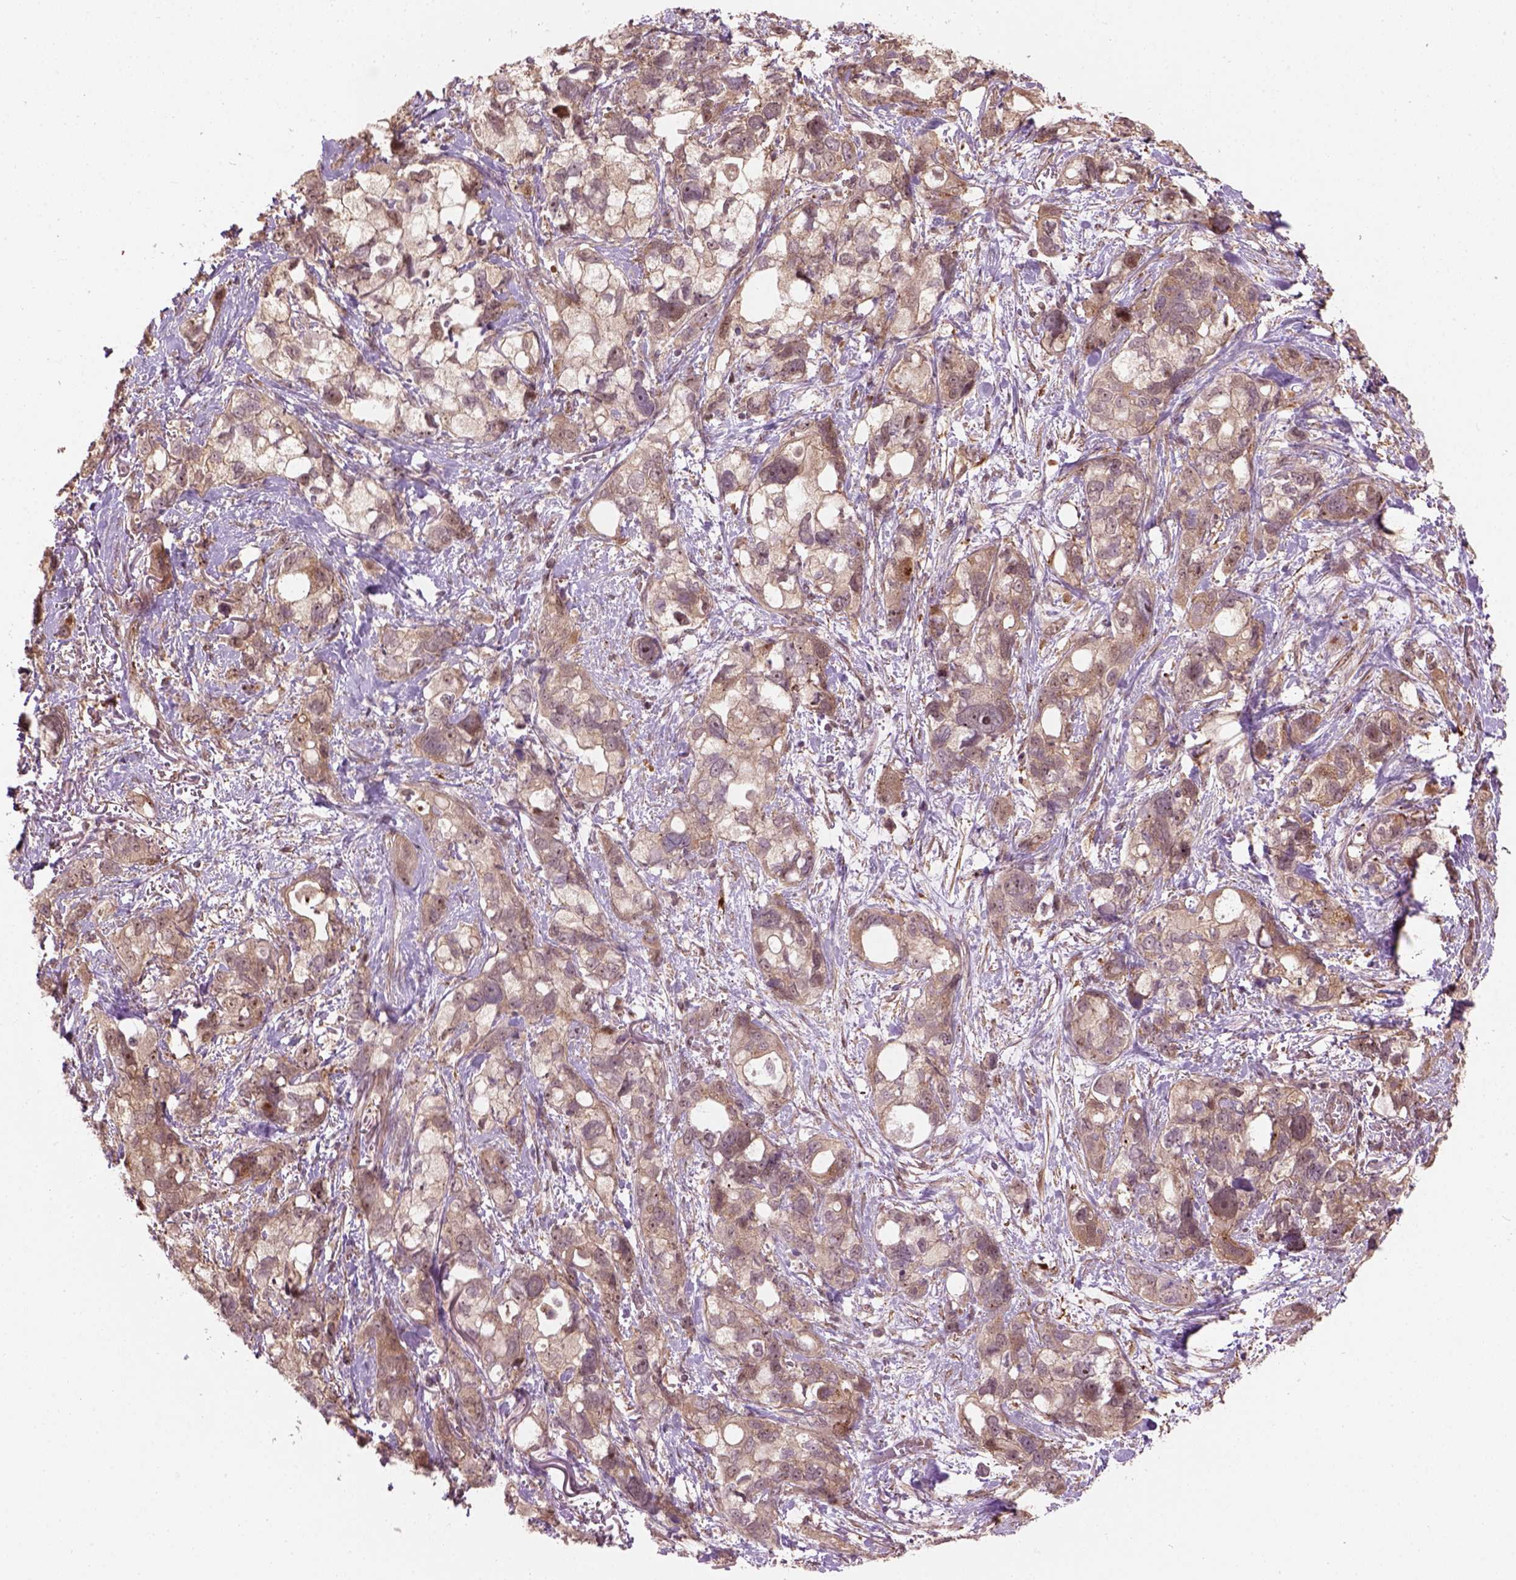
{"staining": {"intensity": "weak", "quantity": ">75%", "location": "cytoplasmic/membranous,nuclear"}, "tissue": "stomach cancer", "cell_type": "Tumor cells", "image_type": "cancer", "snomed": [{"axis": "morphology", "description": "Adenocarcinoma, NOS"}, {"axis": "topography", "description": "Stomach, upper"}], "caption": "The image shows a brown stain indicating the presence of a protein in the cytoplasmic/membranous and nuclear of tumor cells in stomach cancer. The staining was performed using DAB, with brown indicating positive protein expression. Nuclei are stained blue with hematoxylin.", "gene": "PSMD11", "patient": {"sex": "female", "age": 81}}